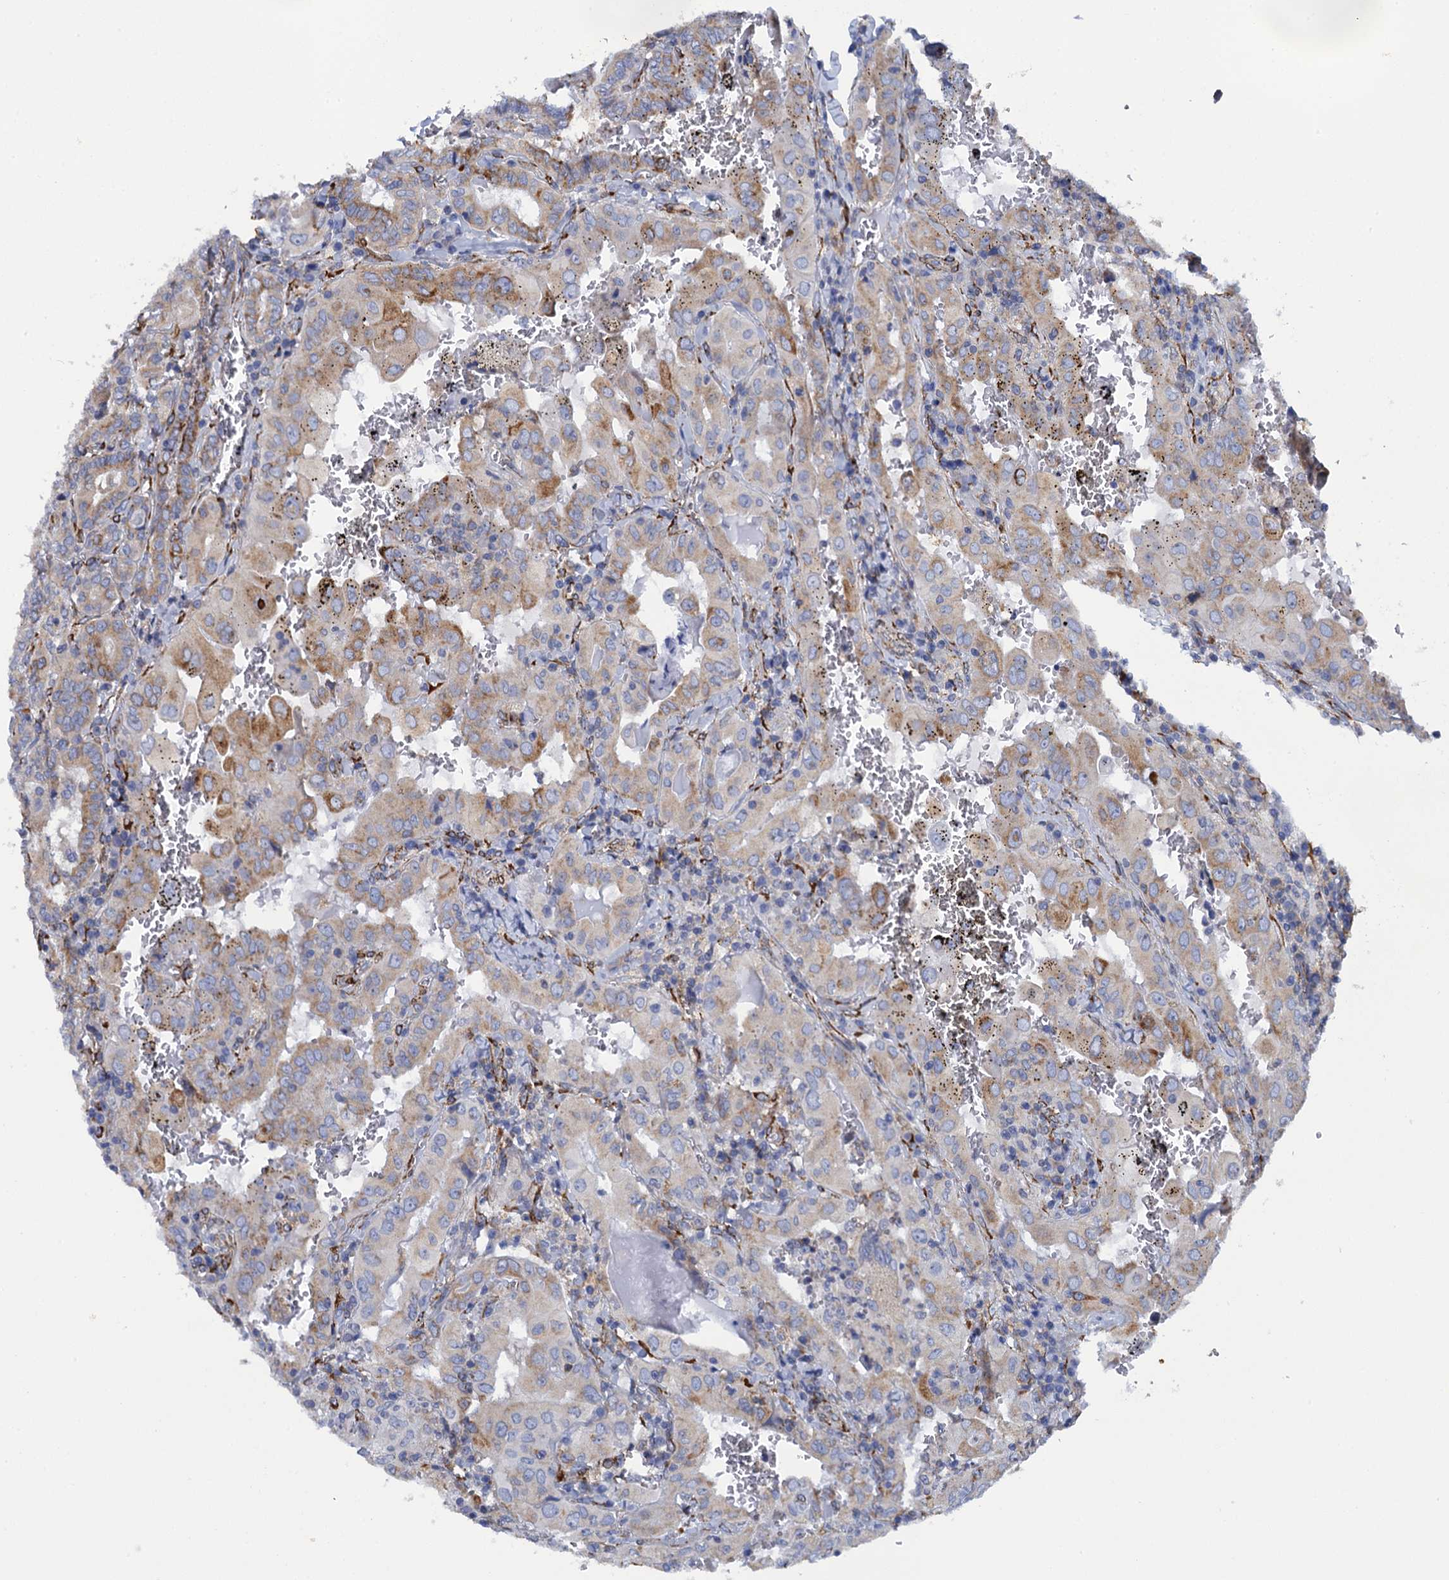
{"staining": {"intensity": "moderate", "quantity": "25%-75%", "location": "cytoplasmic/membranous"}, "tissue": "thyroid cancer", "cell_type": "Tumor cells", "image_type": "cancer", "snomed": [{"axis": "morphology", "description": "Papillary adenocarcinoma, NOS"}, {"axis": "topography", "description": "Thyroid gland"}], "caption": "This histopathology image exhibits immunohistochemistry (IHC) staining of thyroid cancer (papillary adenocarcinoma), with medium moderate cytoplasmic/membranous expression in approximately 25%-75% of tumor cells.", "gene": "POGLUT3", "patient": {"sex": "female", "age": 72}}